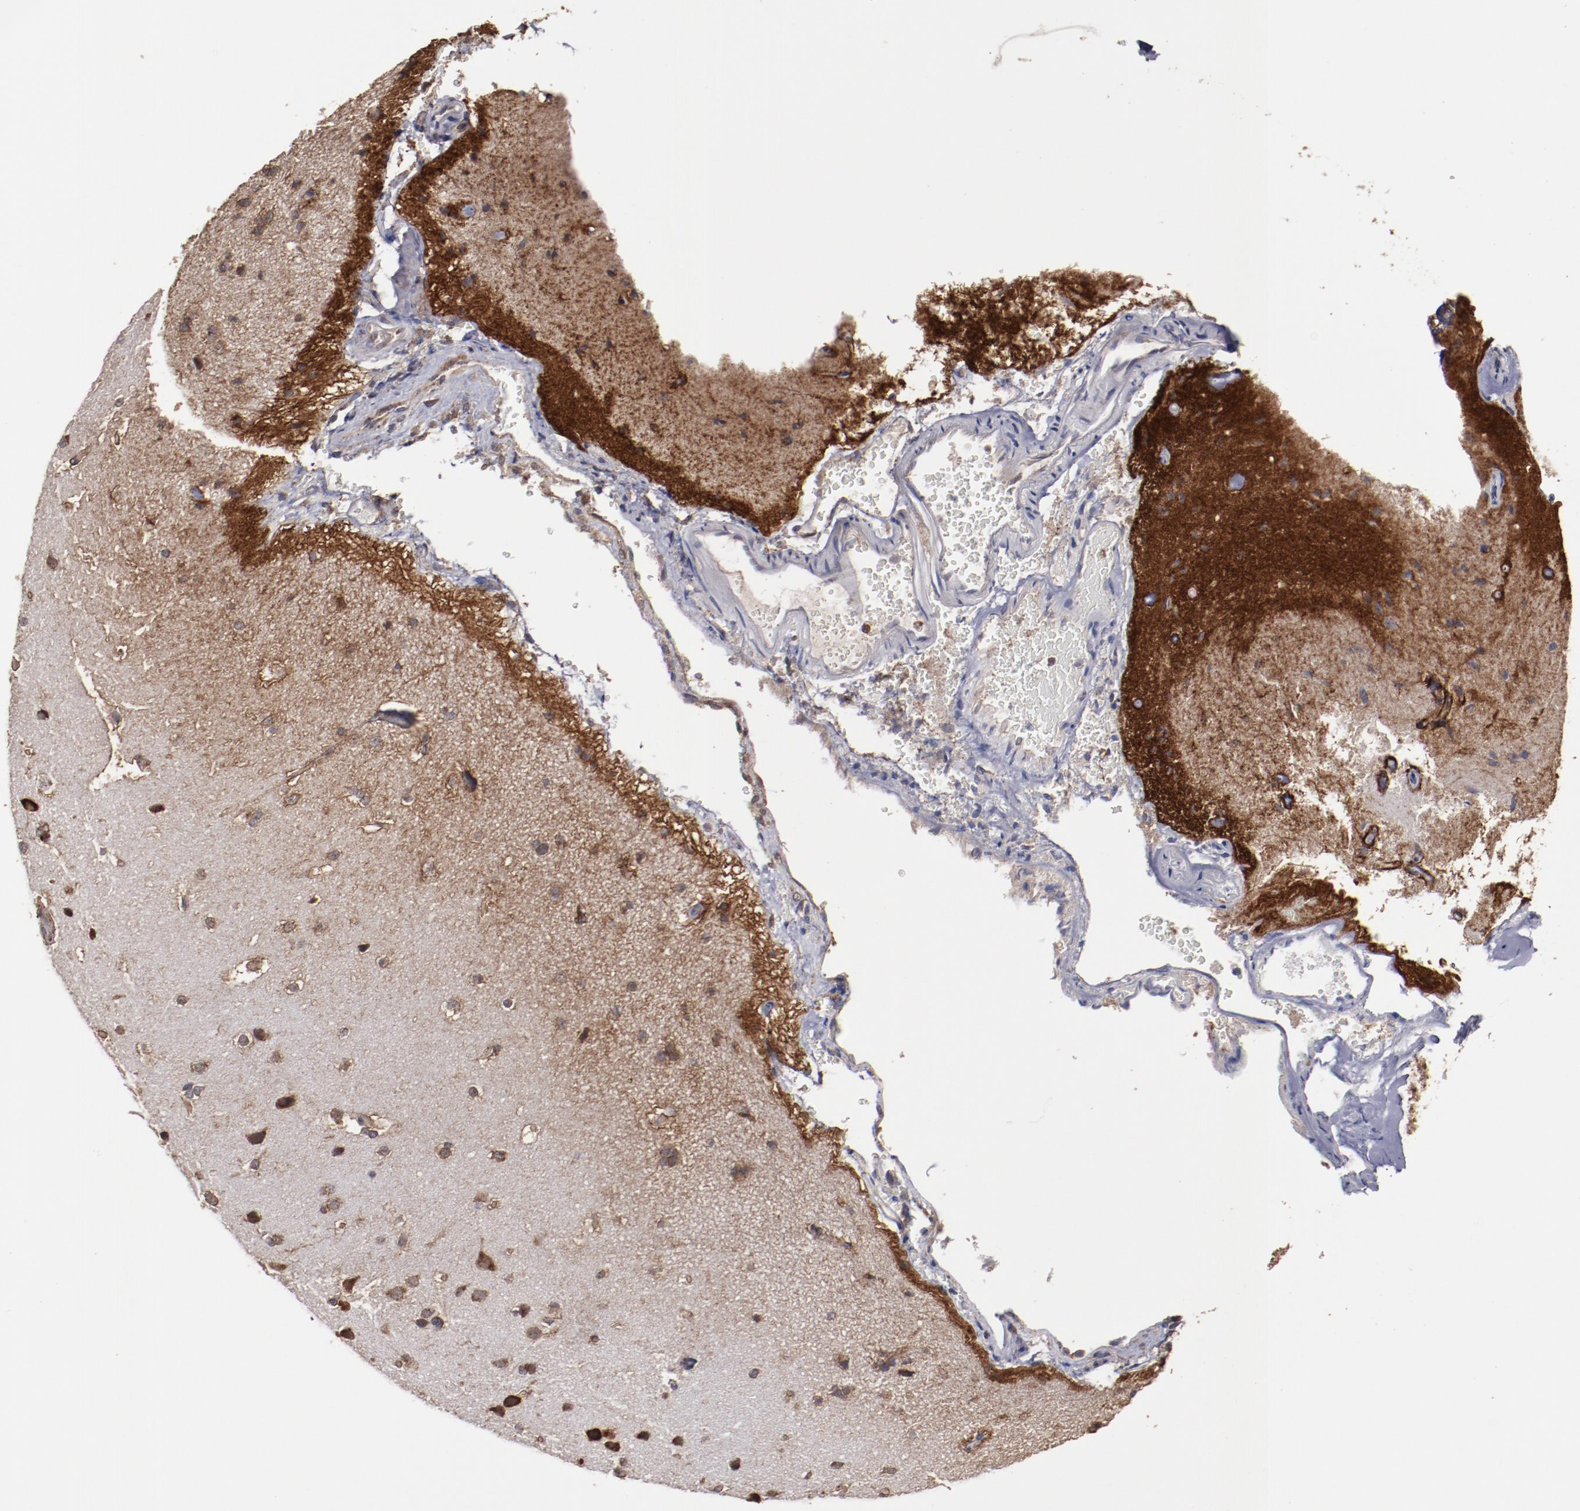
{"staining": {"intensity": "moderate", "quantity": ">75%", "location": "cytoplasmic/membranous"}, "tissue": "glioma", "cell_type": "Tumor cells", "image_type": "cancer", "snomed": [{"axis": "morphology", "description": "Glioma, malignant, Low grade"}, {"axis": "topography", "description": "Cerebral cortex"}], "caption": "Malignant glioma (low-grade) stained with a protein marker shows moderate staining in tumor cells.", "gene": "RPS4Y1", "patient": {"sex": "female", "age": 47}}